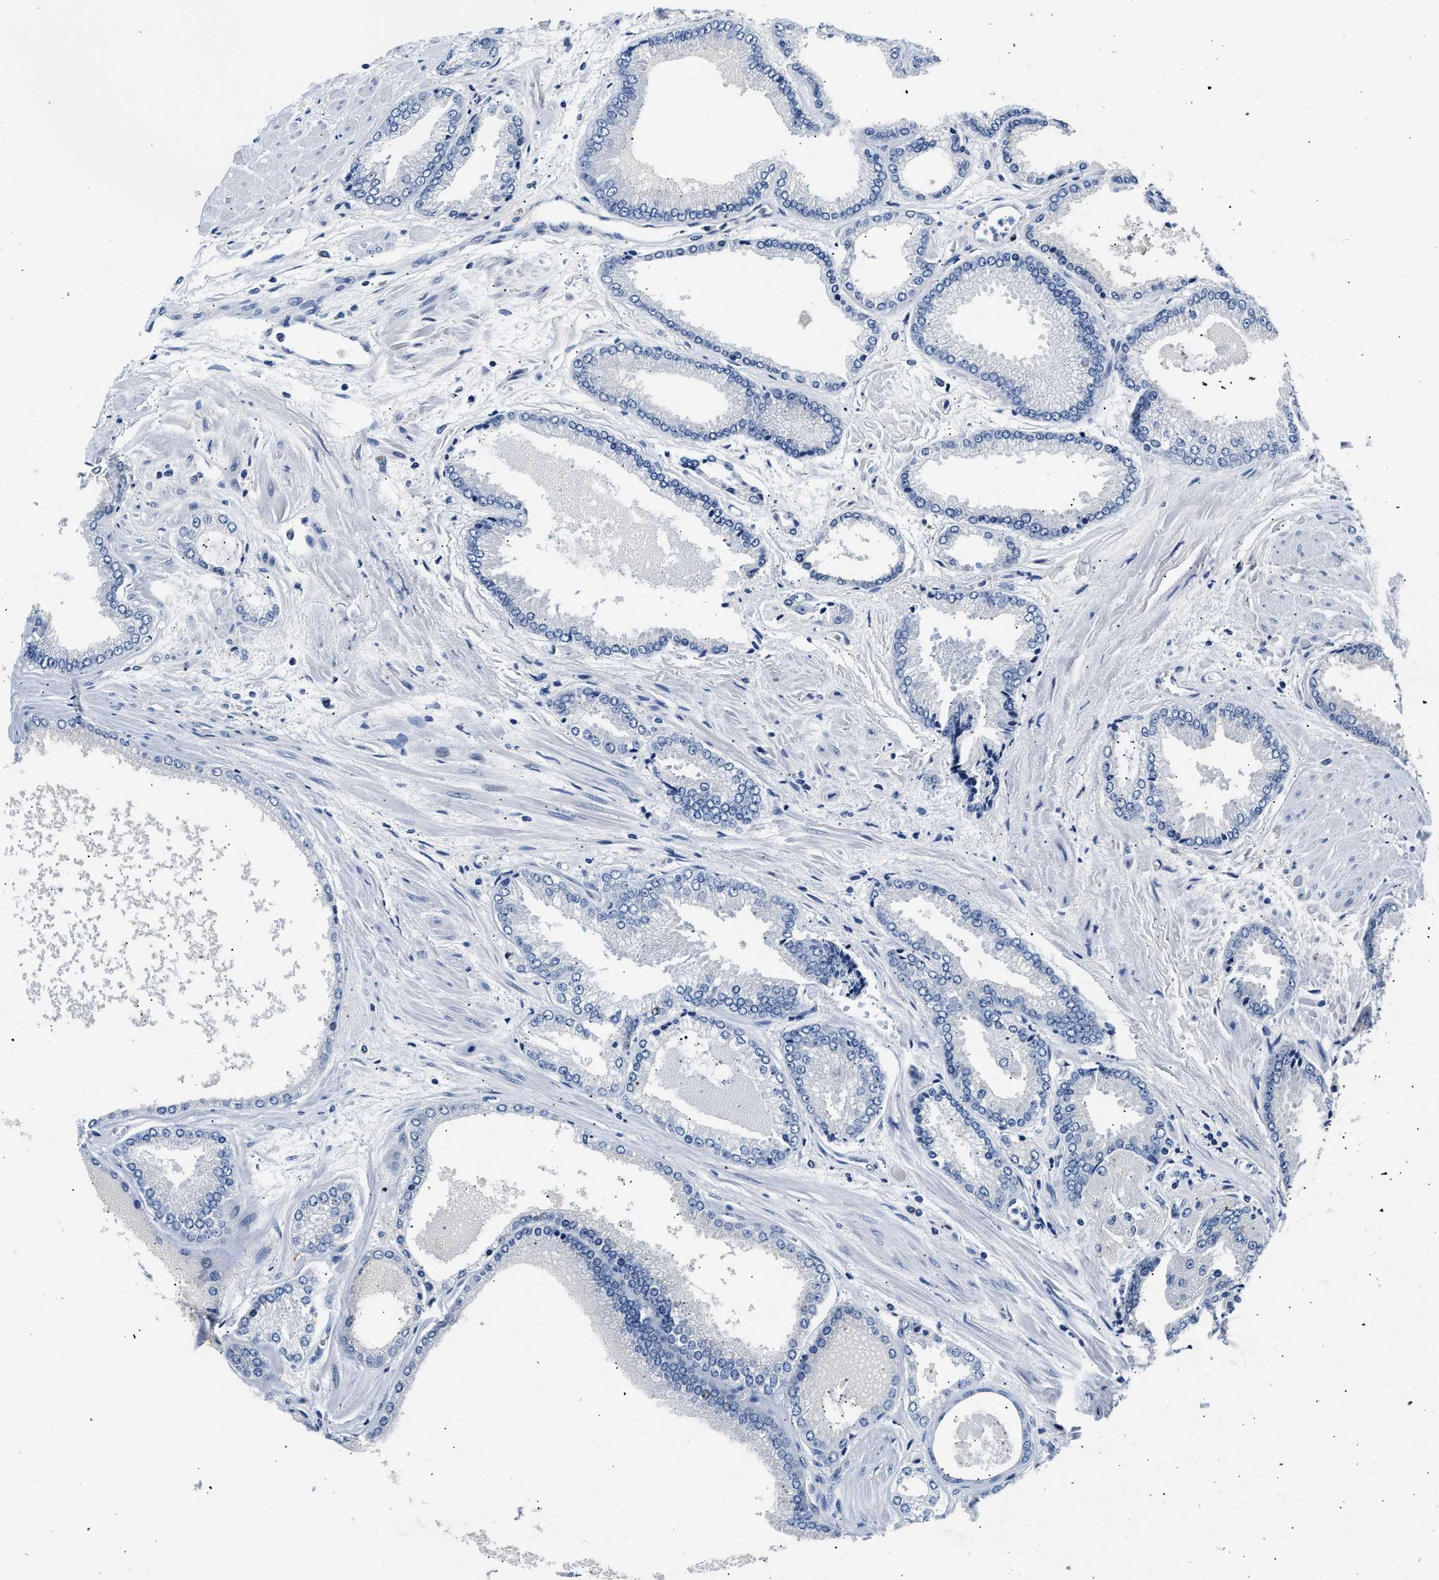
{"staining": {"intensity": "negative", "quantity": "none", "location": "none"}, "tissue": "prostate cancer", "cell_type": "Tumor cells", "image_type": "cancer", "snomed": [{"axis": "morphology", "description": "Adenocarcinoma, High grade"}, {"axis": "topography", "description": "Prostate"}], "caption": "A photomicrograph of human adenocarcinoma (high-grade) (prostate) is negative for staining in tumor cells. (Immunohistochemistry (ihc), brightfield microscopy, high magnification).", "gene": "MED22", "patient": {"sex": "male", "age": 61}}